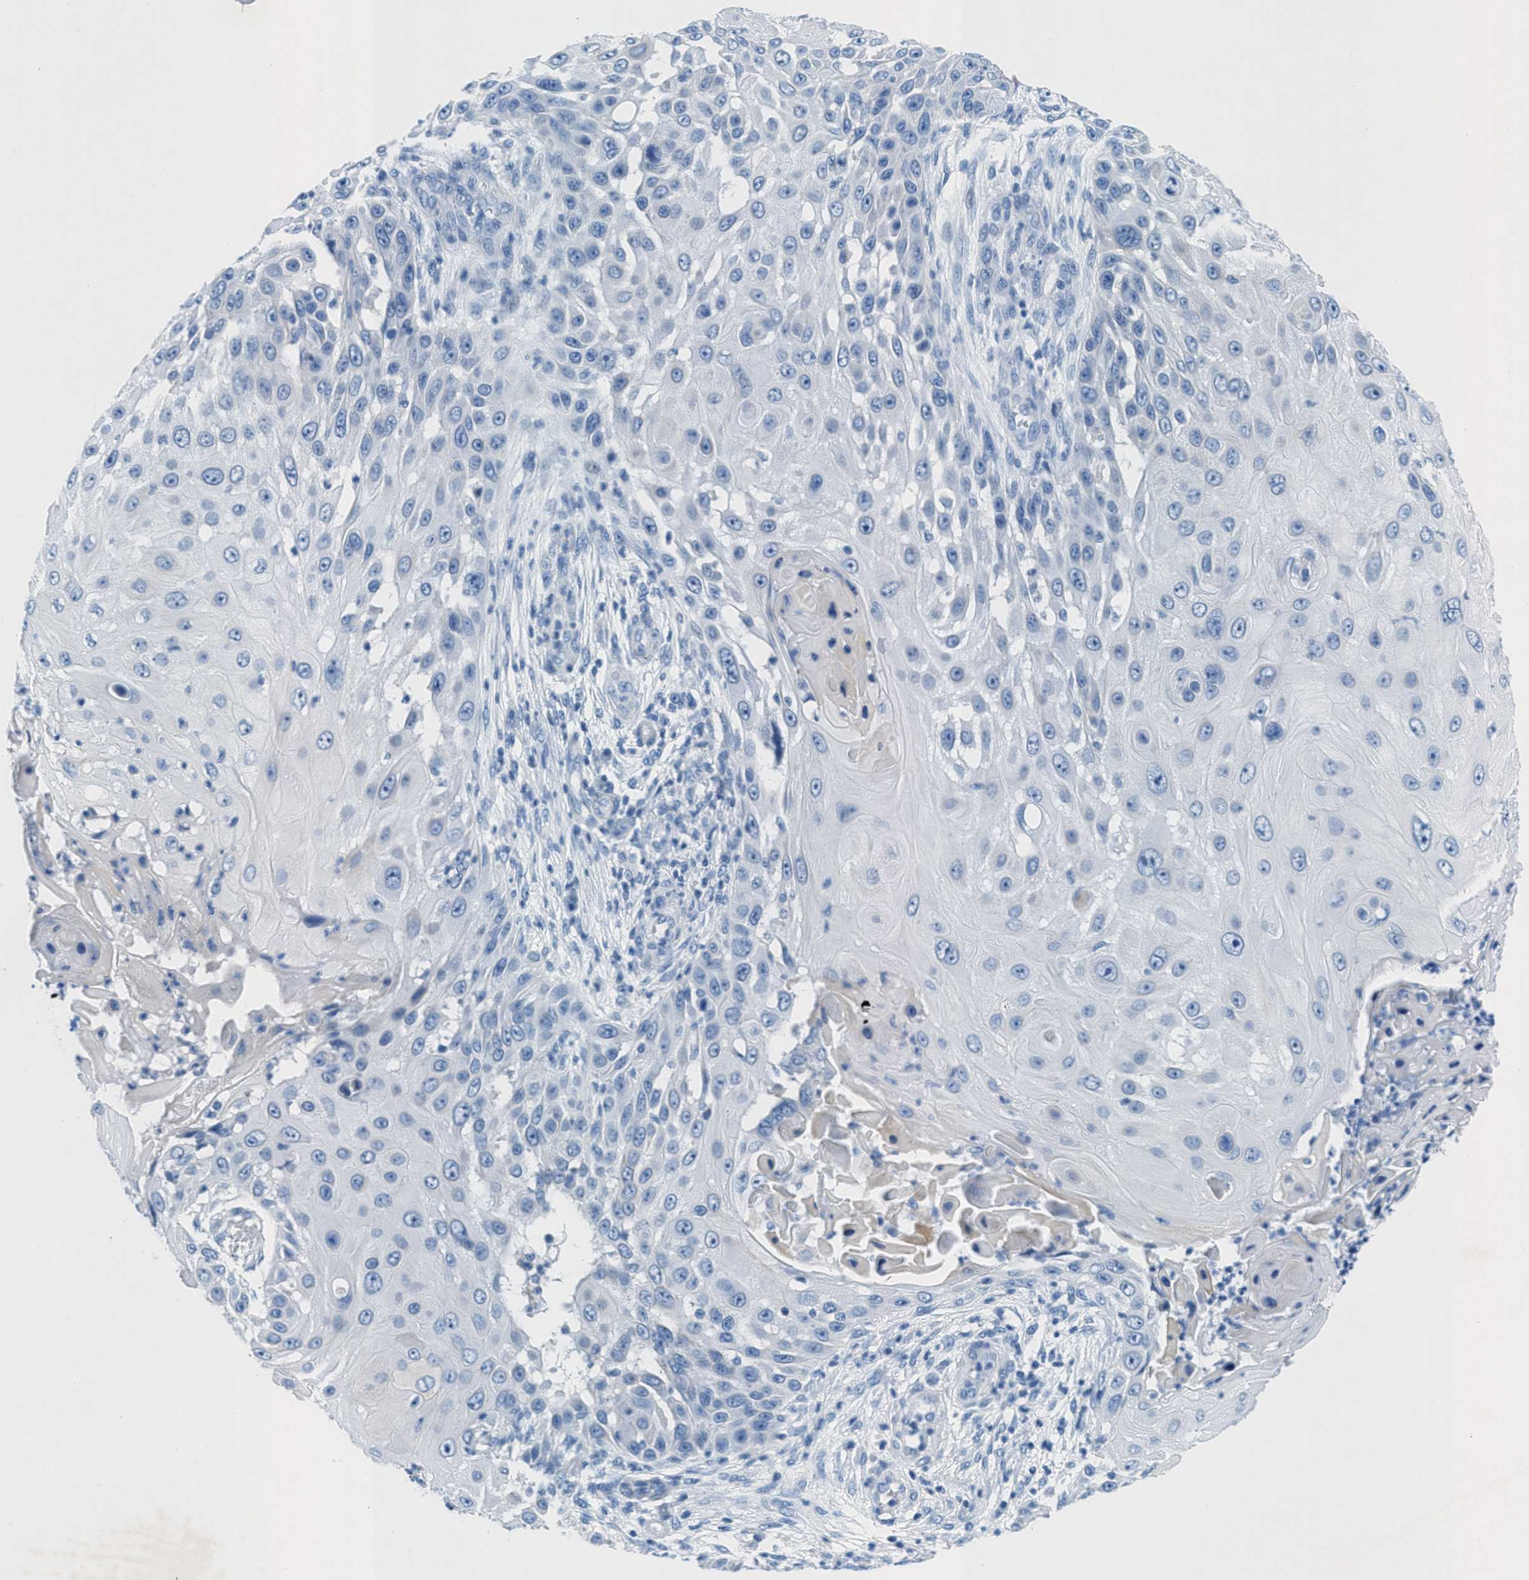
{"staining": {"intensity": "negative", "quantity": "none", "location": "none"}, "tissue": "skin cancer", "cell_type": "Tumor cells", "image_type": "cancer", "snomed": [{"axis": "morphology", "description": "Squamous cell carcinoma, NOS"}, {"axis": "topography", "description": "Skin"}], "caption": "IHC of human squamous cell carcinoma (skin) shows no expression in tumor cells.", "gene": "GALNT17", "patient": {"sex": "female", "age": 44}}